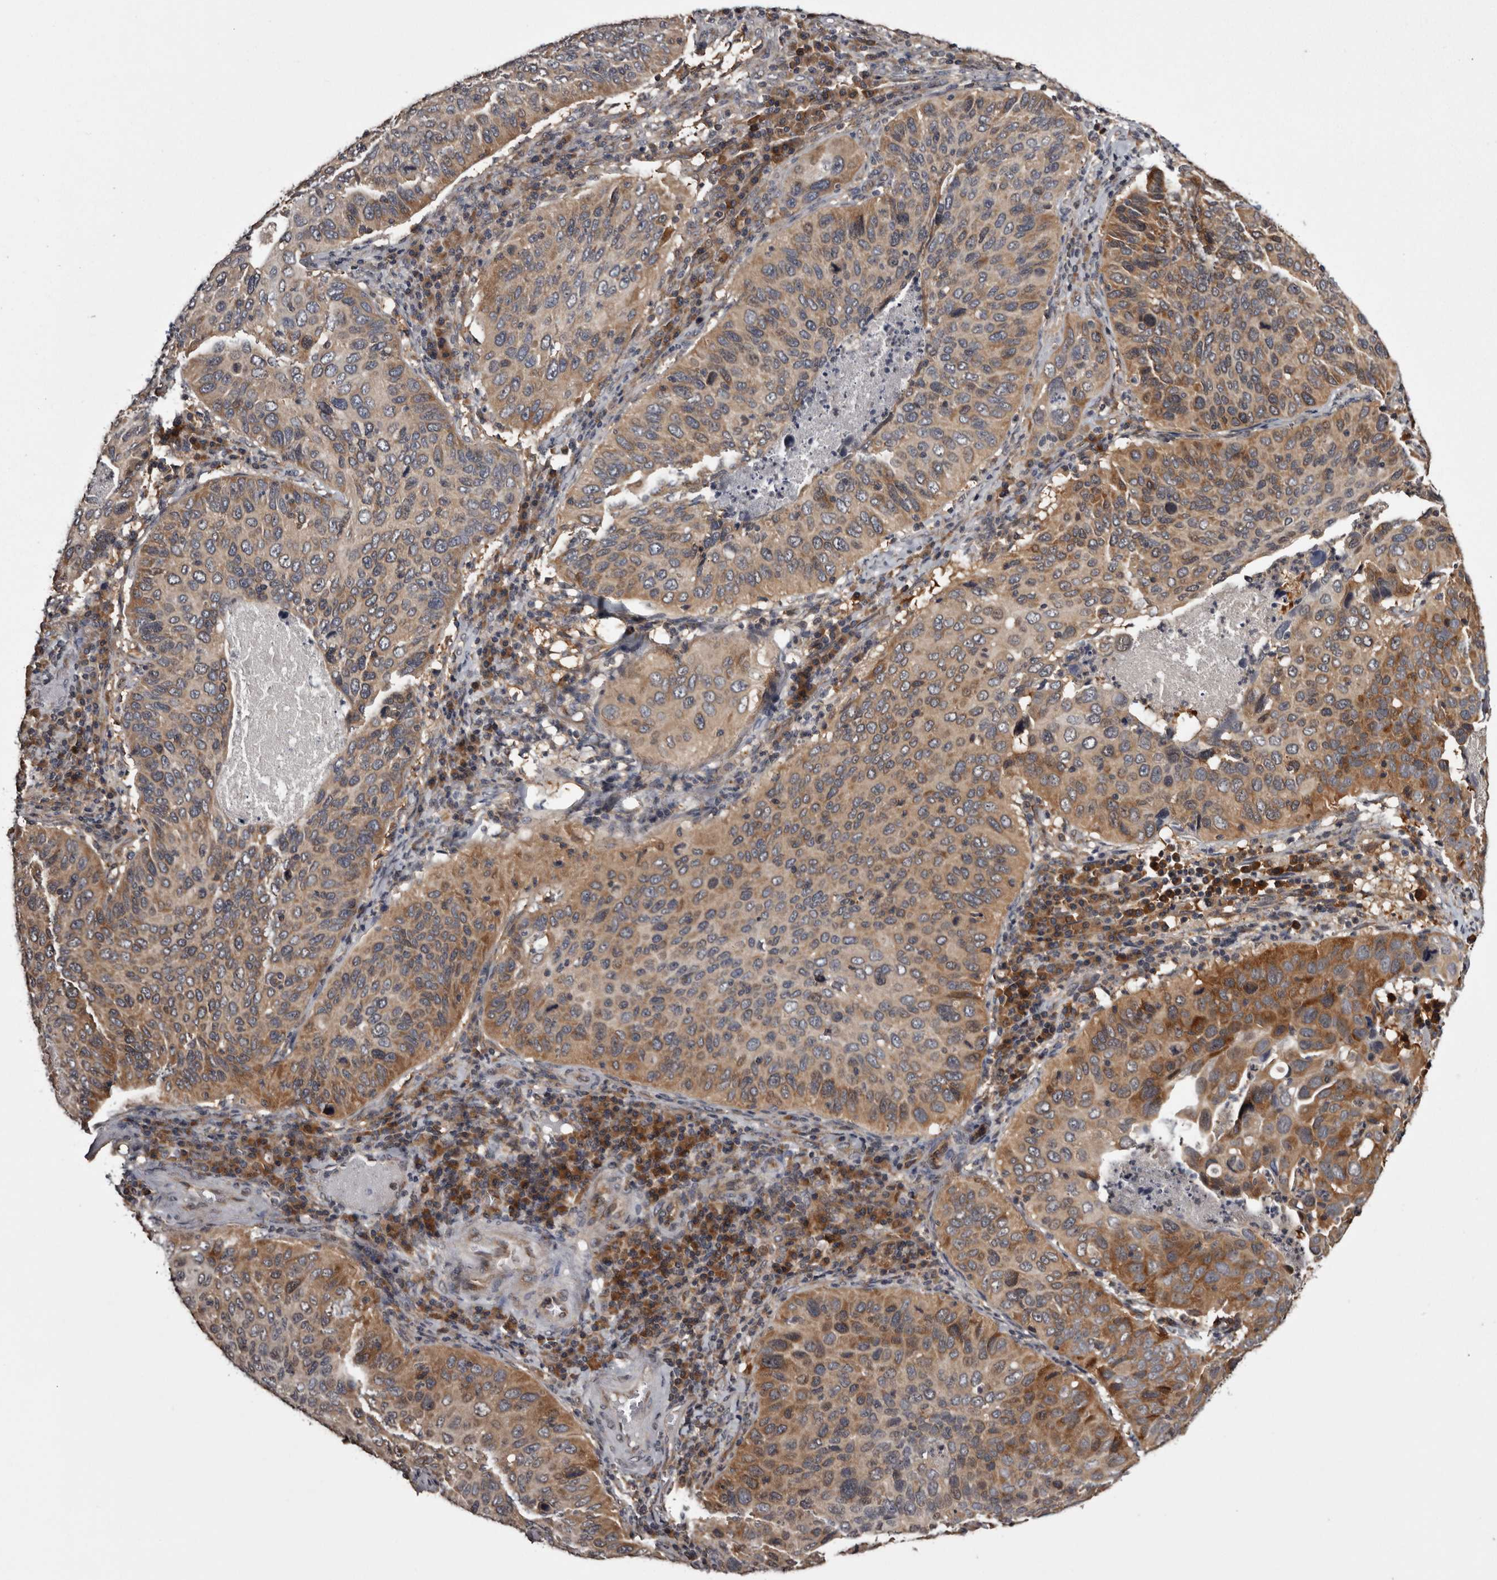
{"staining": {"intensity": "moderate", "quantity": ">75%", "location": "cytoplasmic/membranous"}, "tissue": "cervical cancer", "cell_type": "Tumor cells", "image_type": "cancer", "snomed": [{"axis": "morphology", "description": "Squamous cell carcinoma, NOS"}, {"axis": "topography", "description": "Cervix"}], "caption": "An image of human cervical cancer stained for a protein reveals moderate cytoplasmic/membranous brown staining in tumor cells.", "gene": "DARS1", "patient": {"sex": "female", "age": 38}}